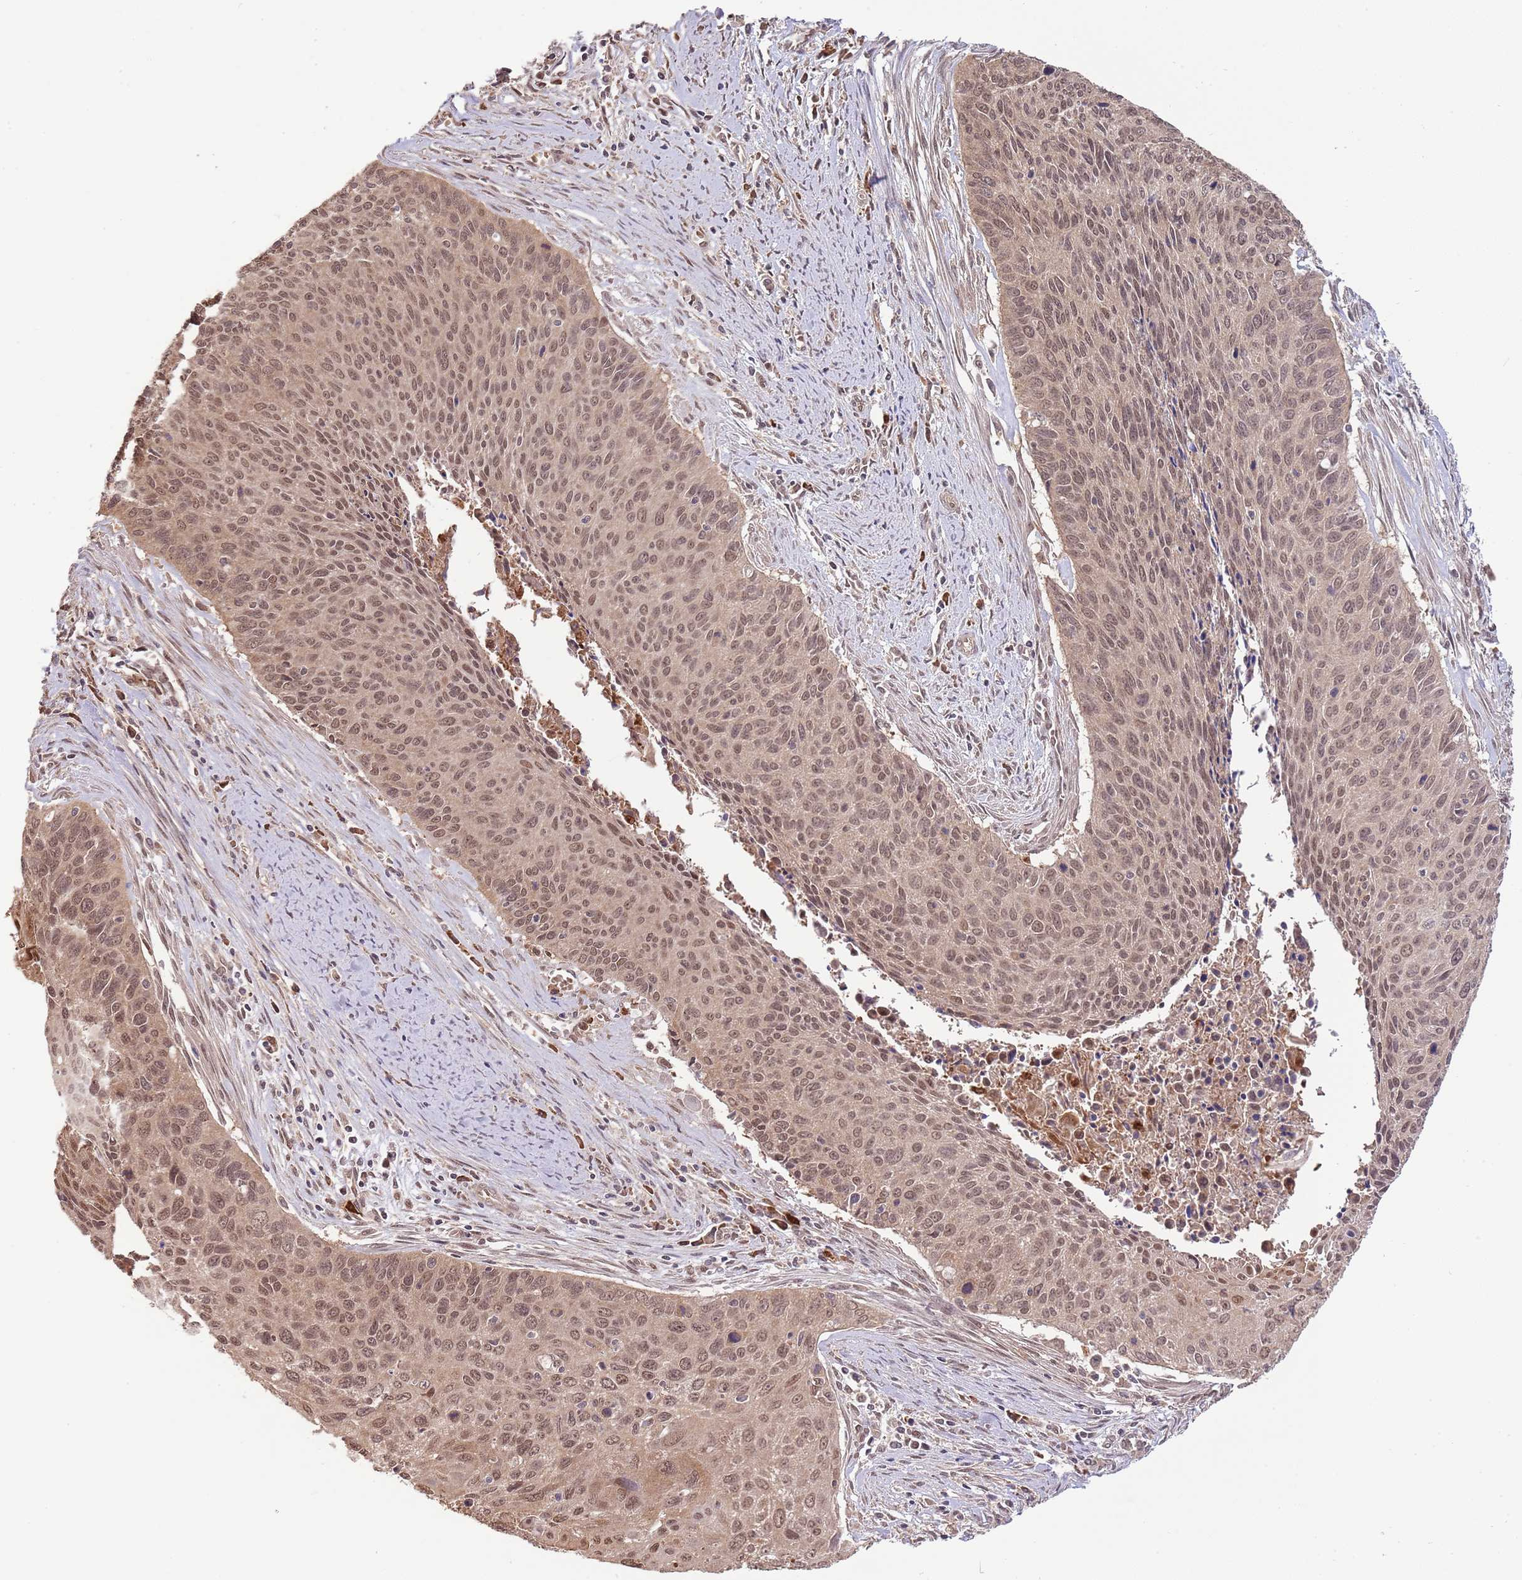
{"staining": {"intensity": "moderate", "quantity": ">75%", "location": "nuclear"}, "tissue": "cervical cancer", "cell_type": "Tumor cells", "image_type": "cancer", "snomed": [{"axis": "morphology", "description": "Squamous cell carcinoma, NOS"}, {"axis": "topography", "description": "Cervix"}], "caption": "Cervical cancer stained with IHC shows moderate nuclear staining in approximately >75% of tumor cells.", "gene": "AMIGO1", "patient": {"sex": "female", "age": 55}}